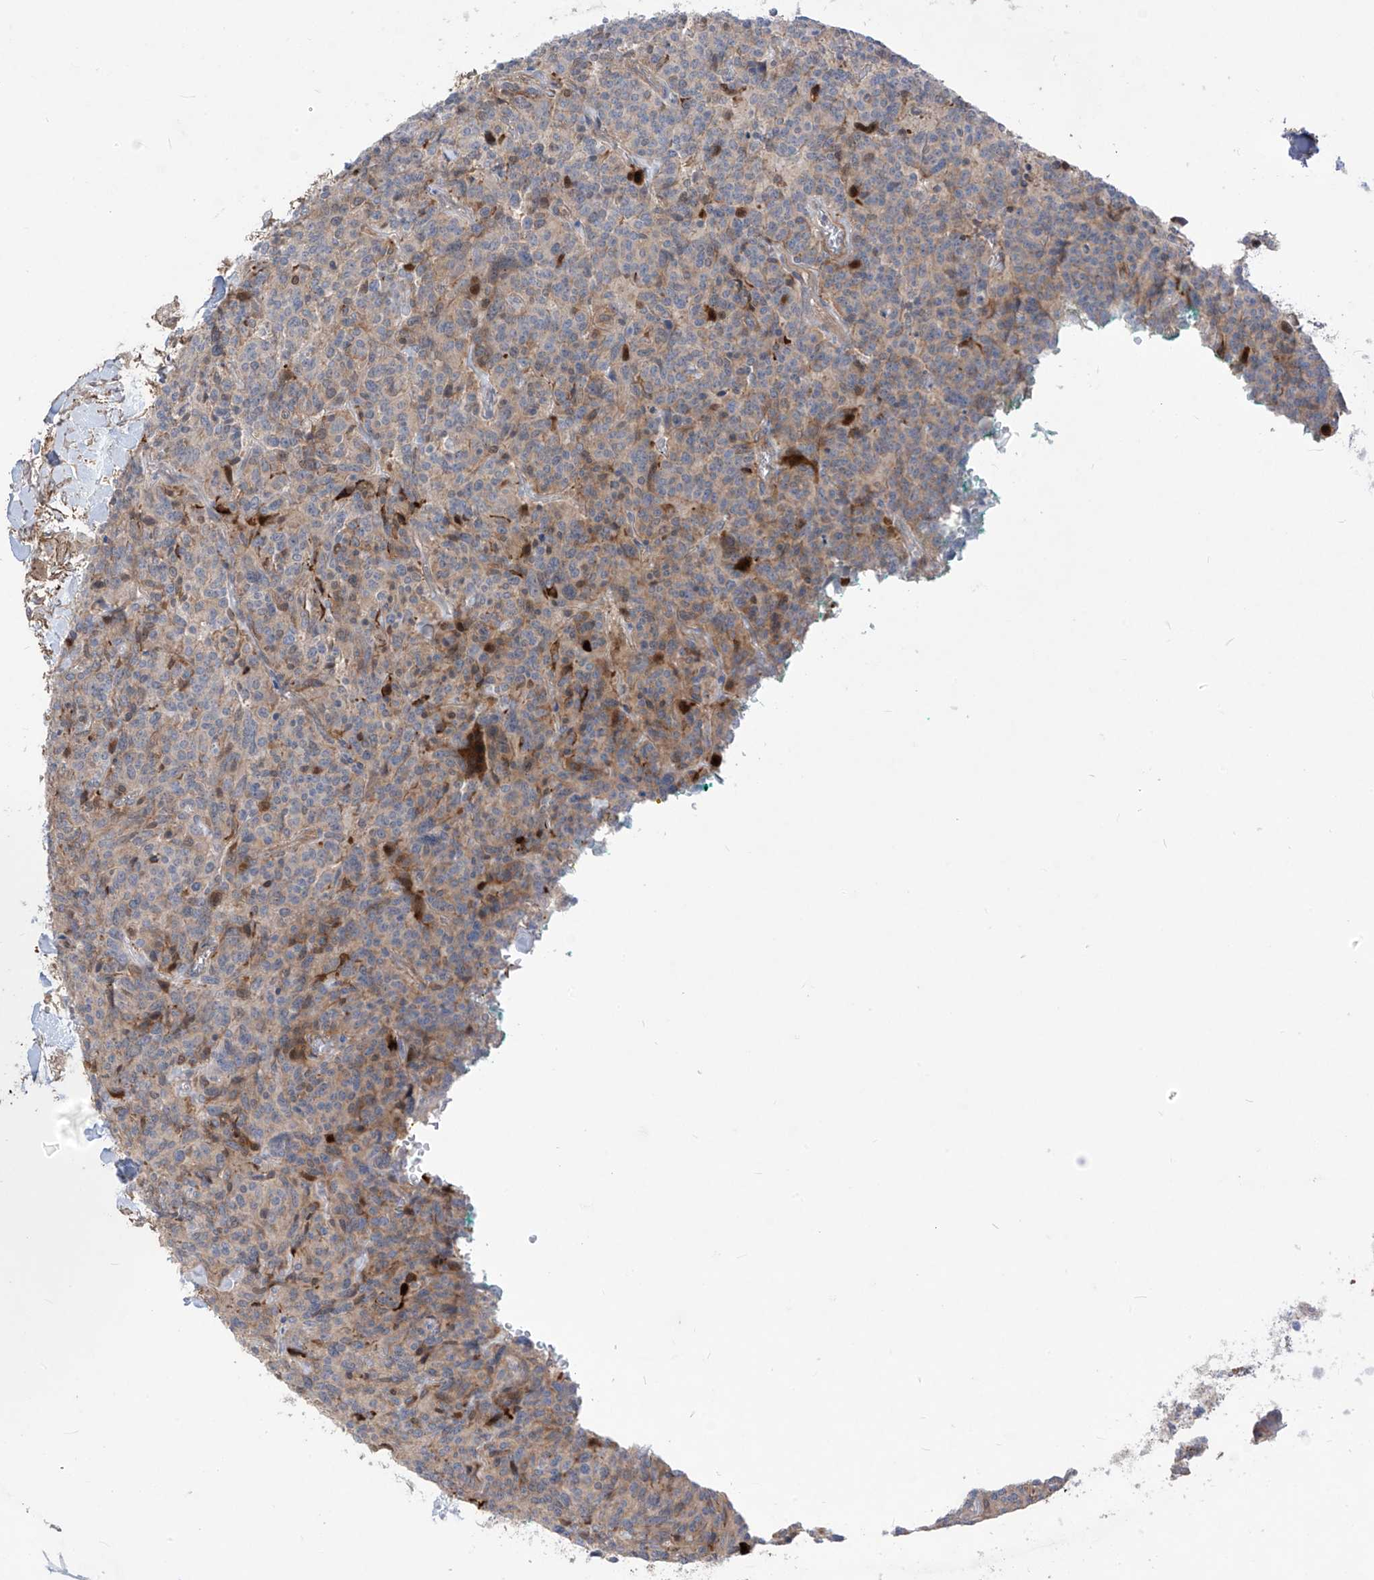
{"staining": {"intensity": "weak", "quantity": "25%-75%", "location": "cytoplasmic/membranous"}, "tissue": "carcinoid", "cell_type": "Tumor cells", "image_type": "cancer", "snomed": [{"axis": "morphology", "description": "Carcinoid, malignant, NOS"}, {"axis": "topography", "description": "Lung"}], "caption": "Malignant carcinoid stained for a protein reveals weak cytoplasmic/membranous positivity in tumor cells.", "gene": "TRMU", "patient": {"sex": "female", "age": 46}}